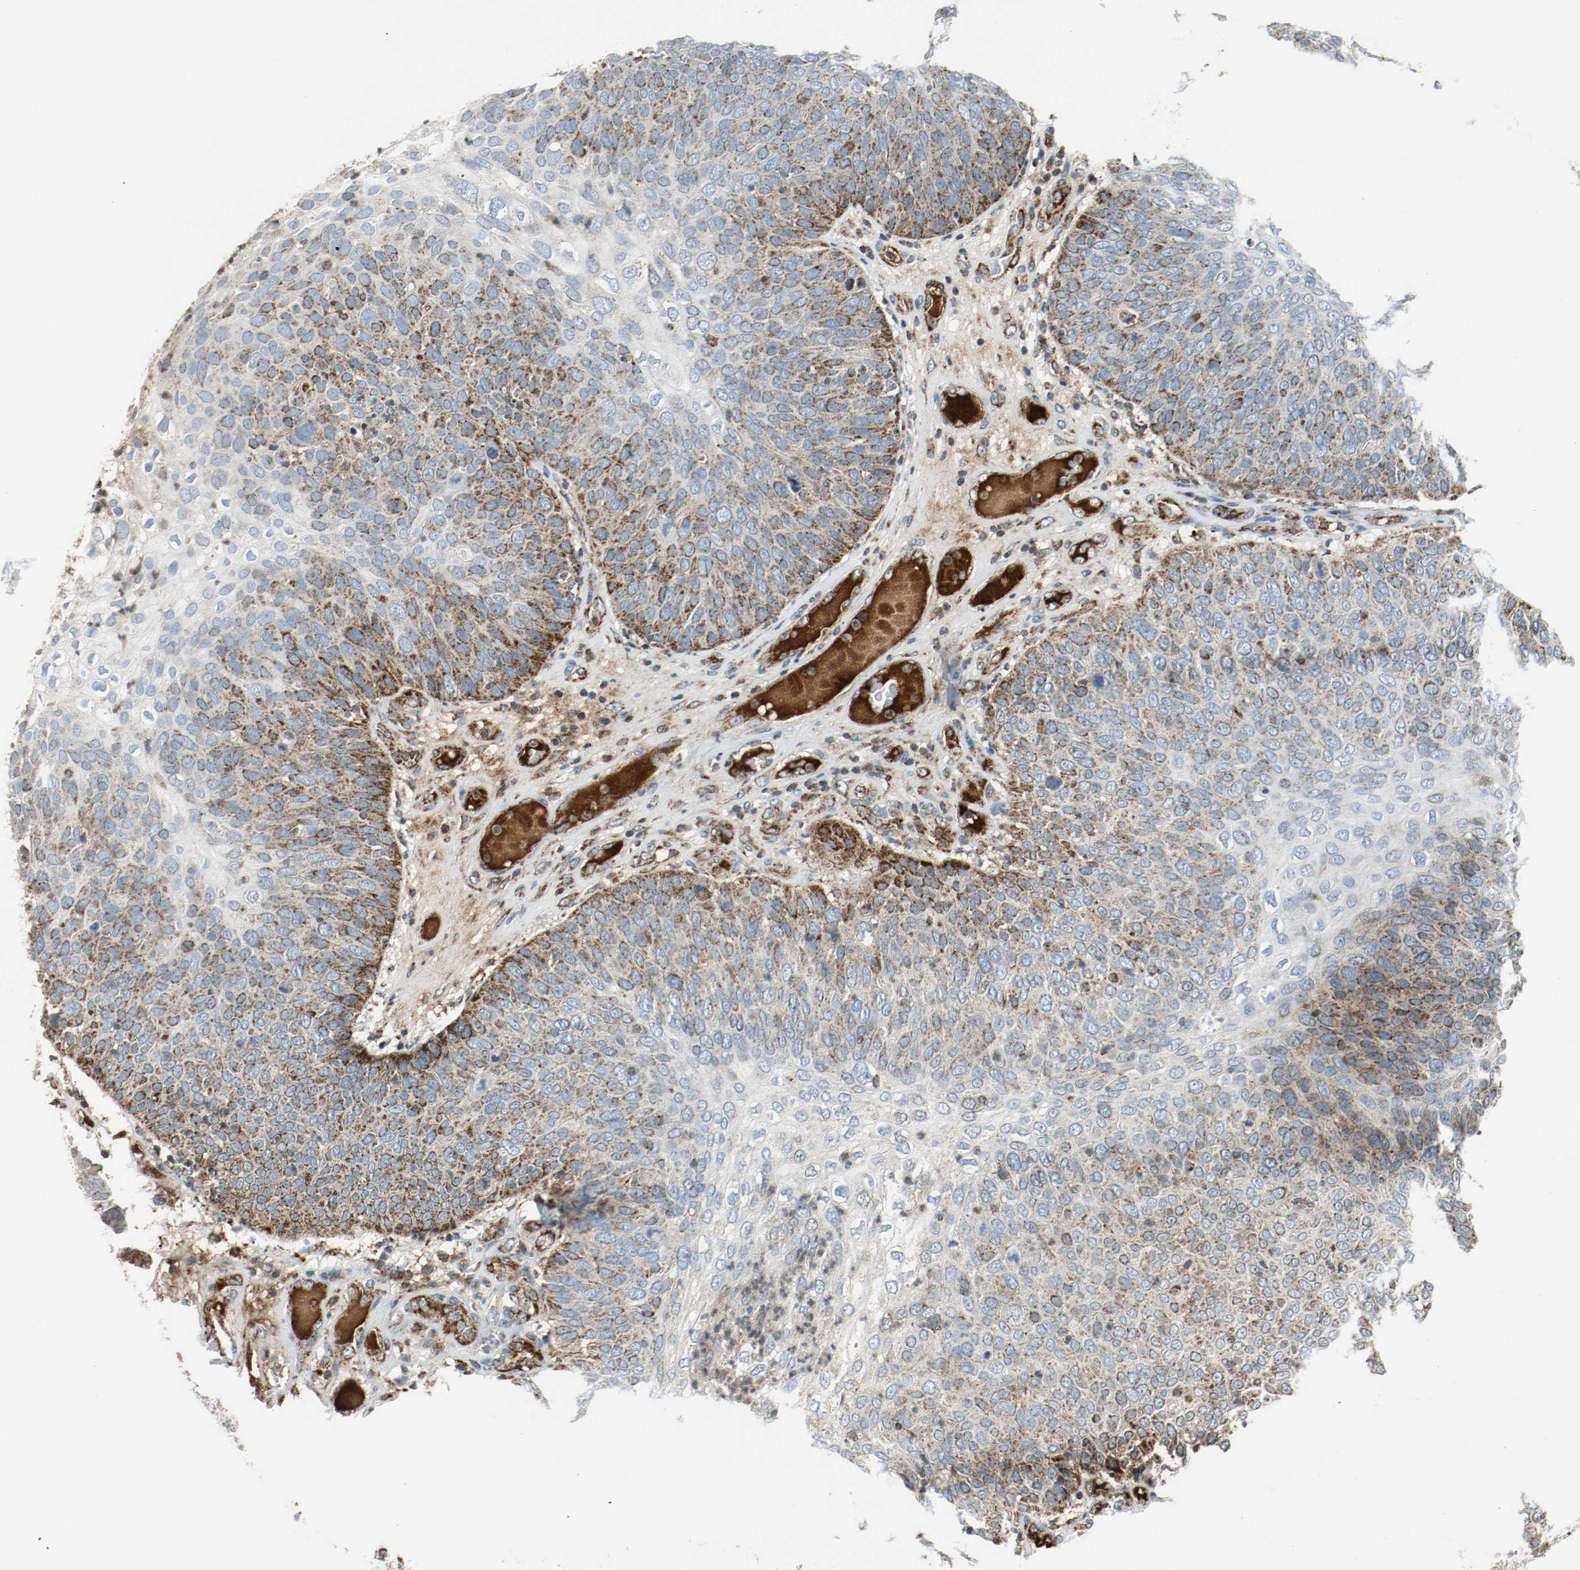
{"staining": {"intensity": "moderate", "quantity": "25%-75%", "location": "cytoplasmic/membranous"}, "tissue": "skin cancer", "cell_type": "Tumor cells", "image_type": "cancer", "snomed": [{"axis": "morphology", "description": "Squamous cell carcinoma, NOS"}, {"axis": "topography", "description": "Skin"}], "caption": "Skin squamous cell carcinoma stained with DAB immunohistochemistry (IHC) displays medium levels of moderate cytoplasmic/membranous expression in about 25%-75% of tumor cells.", "gene": "TXNRD1", "patient": {"sex": "male", "age": 87}}